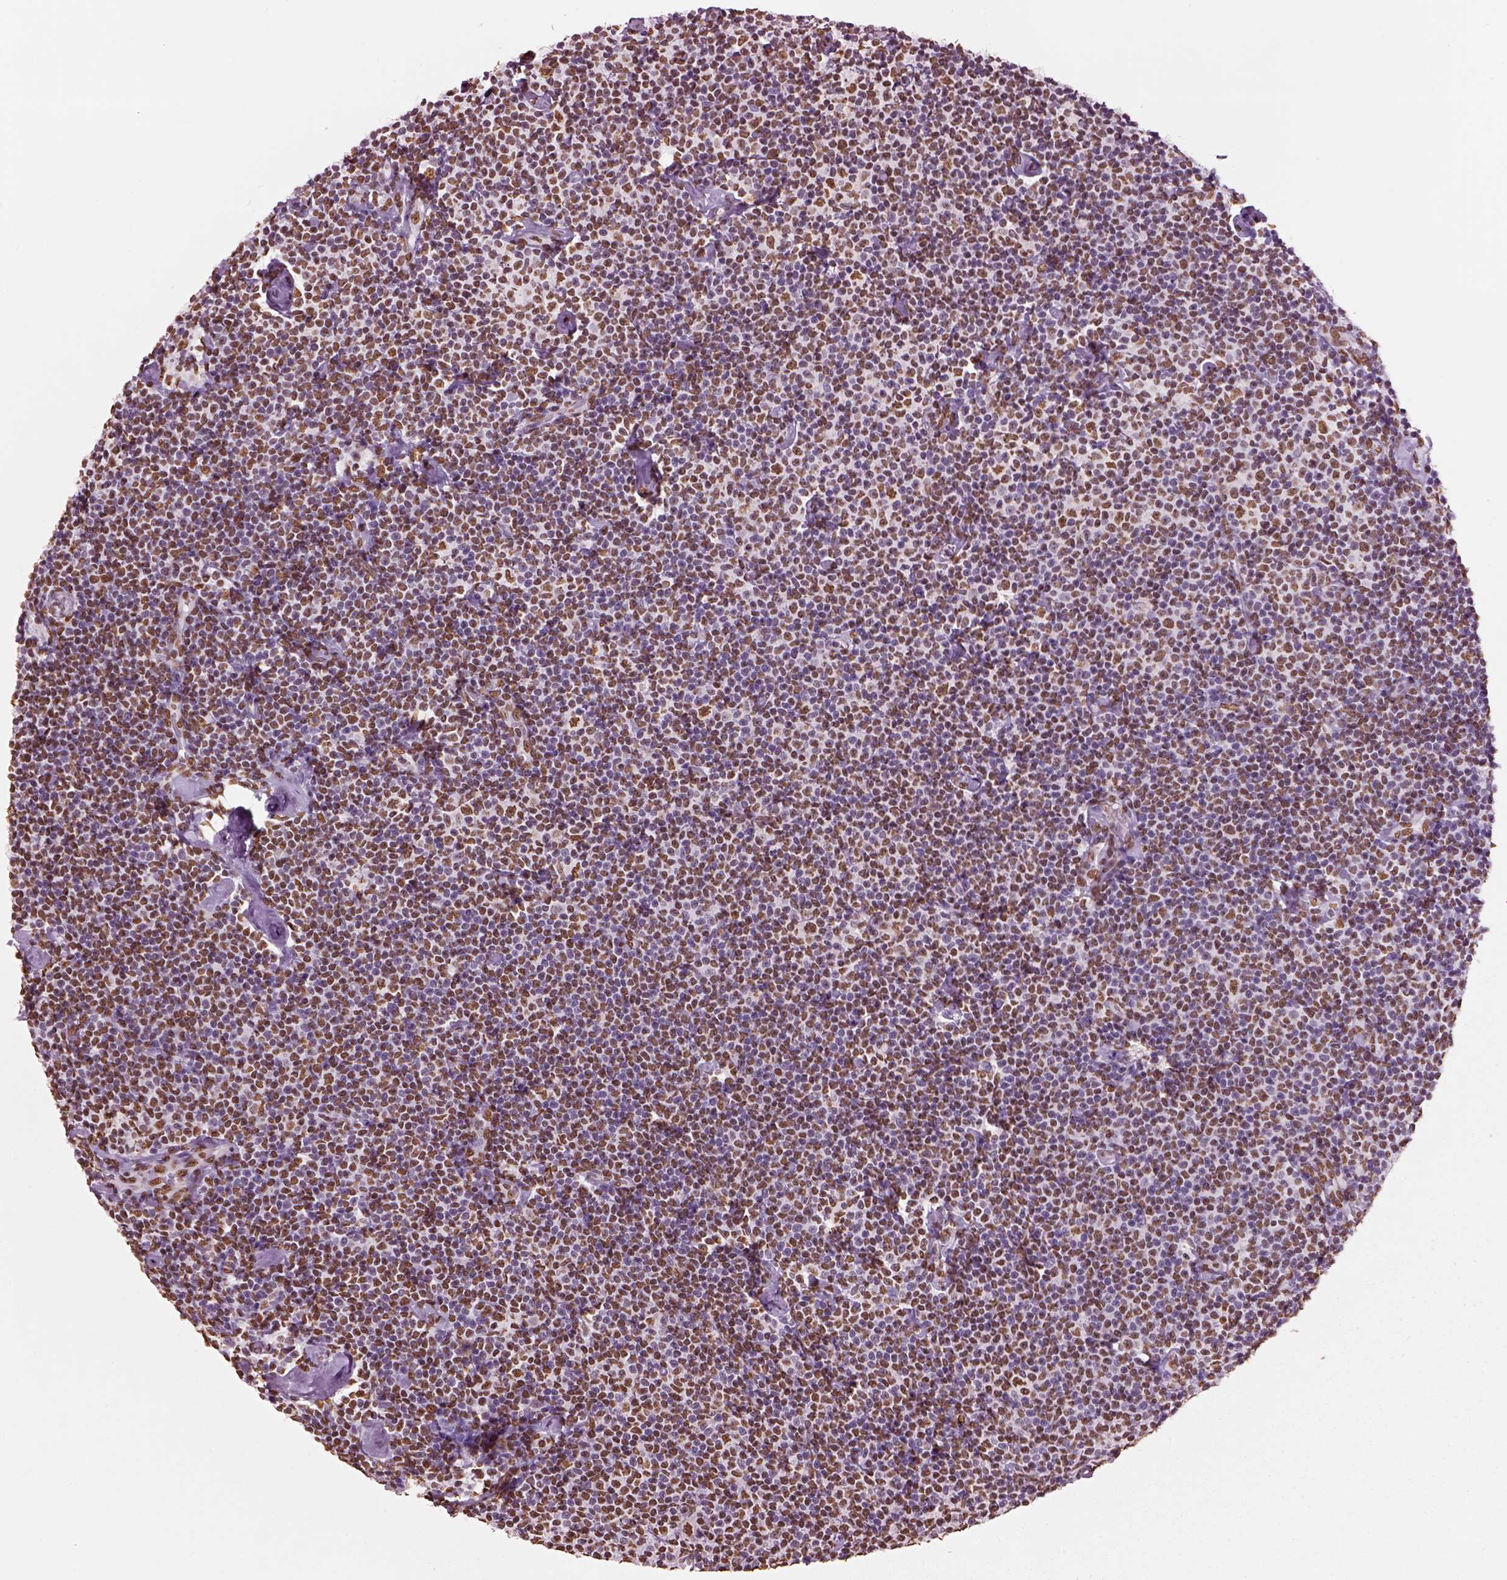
{"staining": {"intensity": "moderate", "quantity": ">75%", "location": "nuclear"}, "tissue": "lymphoma", "cell_type": "Tumor cells", "image_type": "cancer", "snomed": [{"axis": "morphology", "description": "Malignant lymphoma, non-Hodgkin's type, Low grade"}, {"axis": "topography", "description": "Lymph node"}], "caption": "Immunohistochemistry photomicrograph of lymphoma stained for a protein (brown), which displays medium levels of moderate nuclear expression in about >75% of tumor cells.", "gene": "DDX3X", "patient": {"sex": "male", "age": 81}}